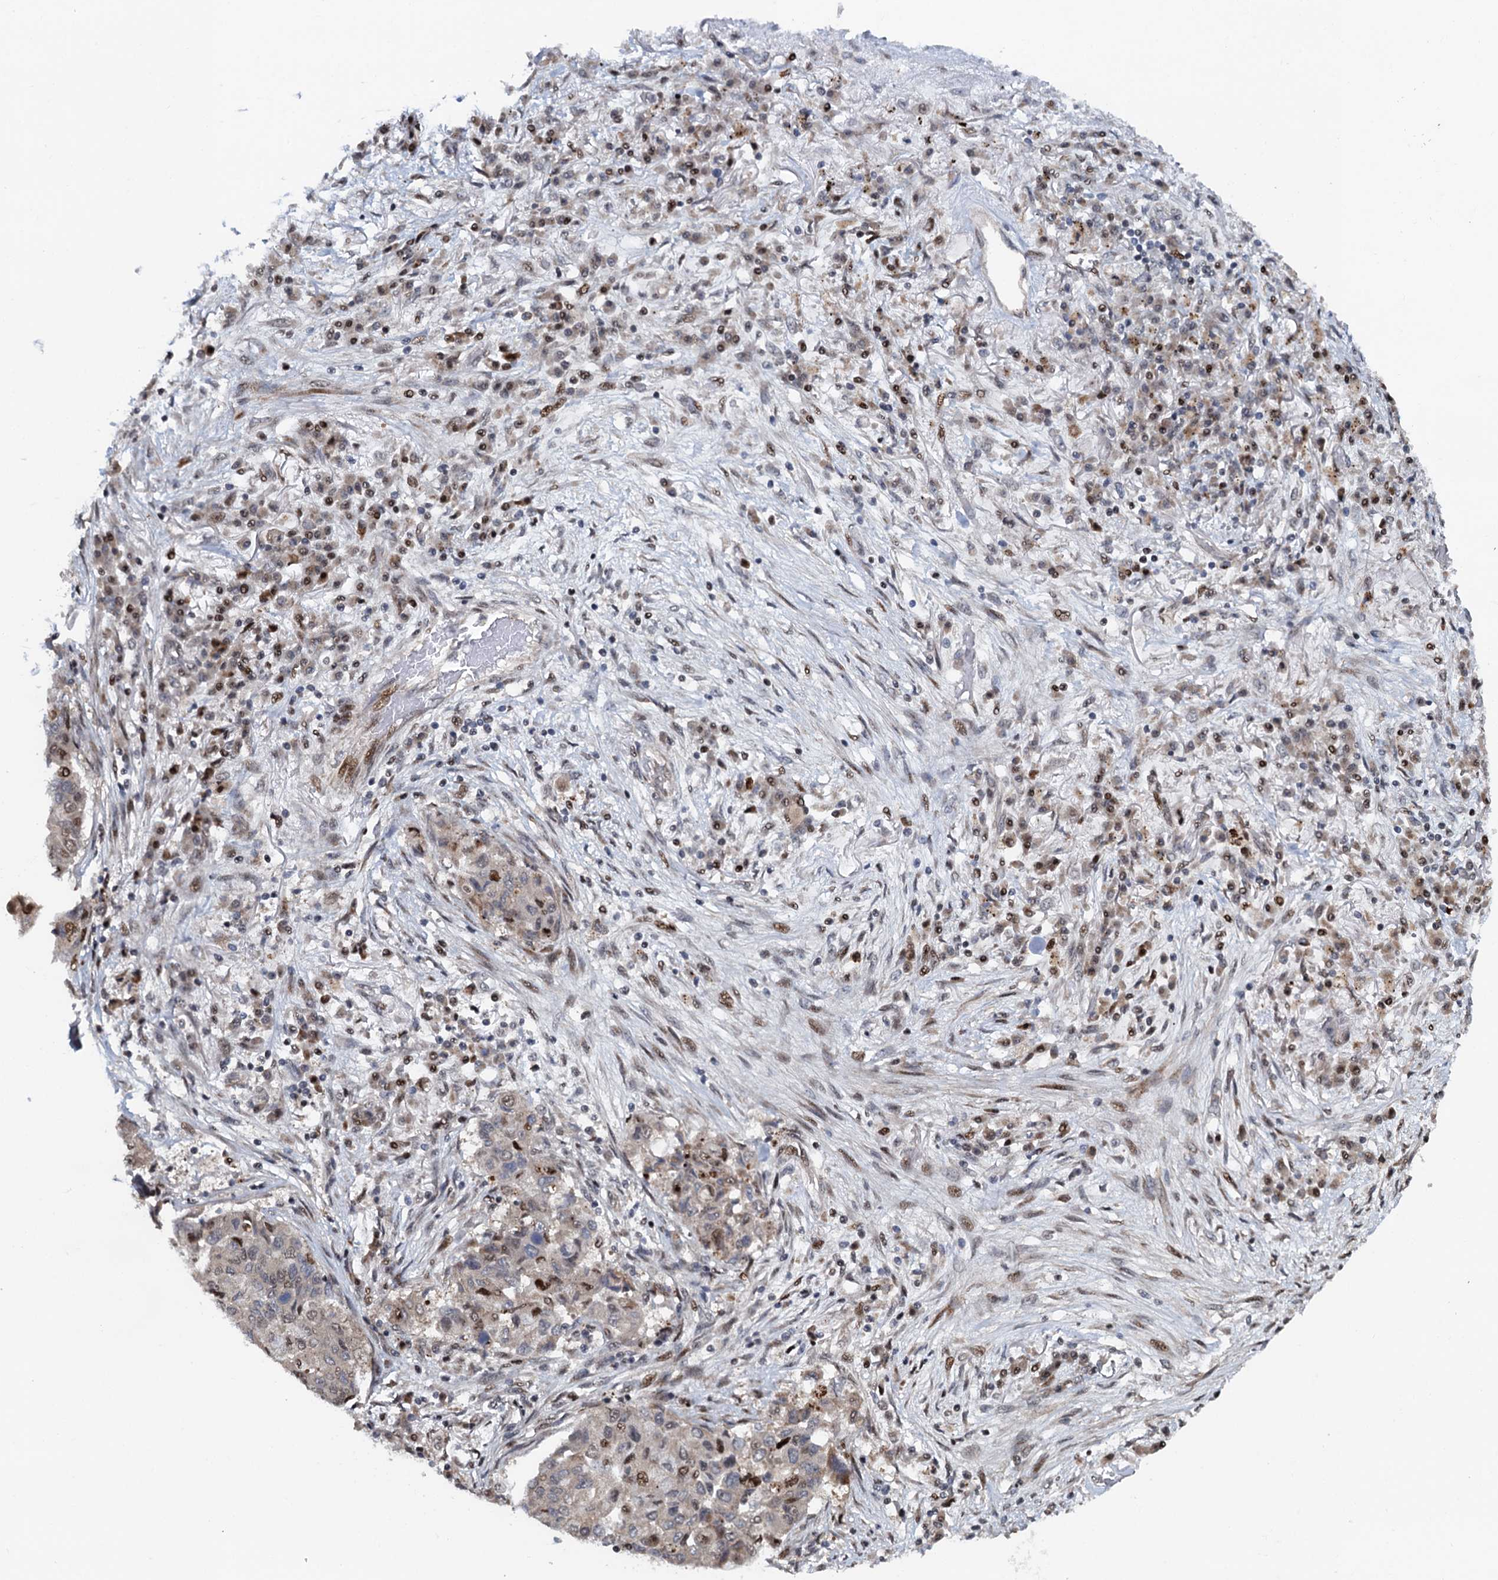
{"staining": {"intensity": "moderate", "quantity": "<25%", "location": "nuclear"}, "tissue": "lung cancer", "cell_type": "Tumor cells", "image_type": "cancer", "snomed": [{"axis": "morphology", "description": "Squamous cell carcinoma, NOS"}, {"axis": "topography", "description": "Lung"}], "caption": "IHC of lung cancer exhibits low levels of moderate nuclear positivity in approximately <25% of tumor cells.", "gene": "ATOSA", "patient": {"sex": "male", "age": 74}}